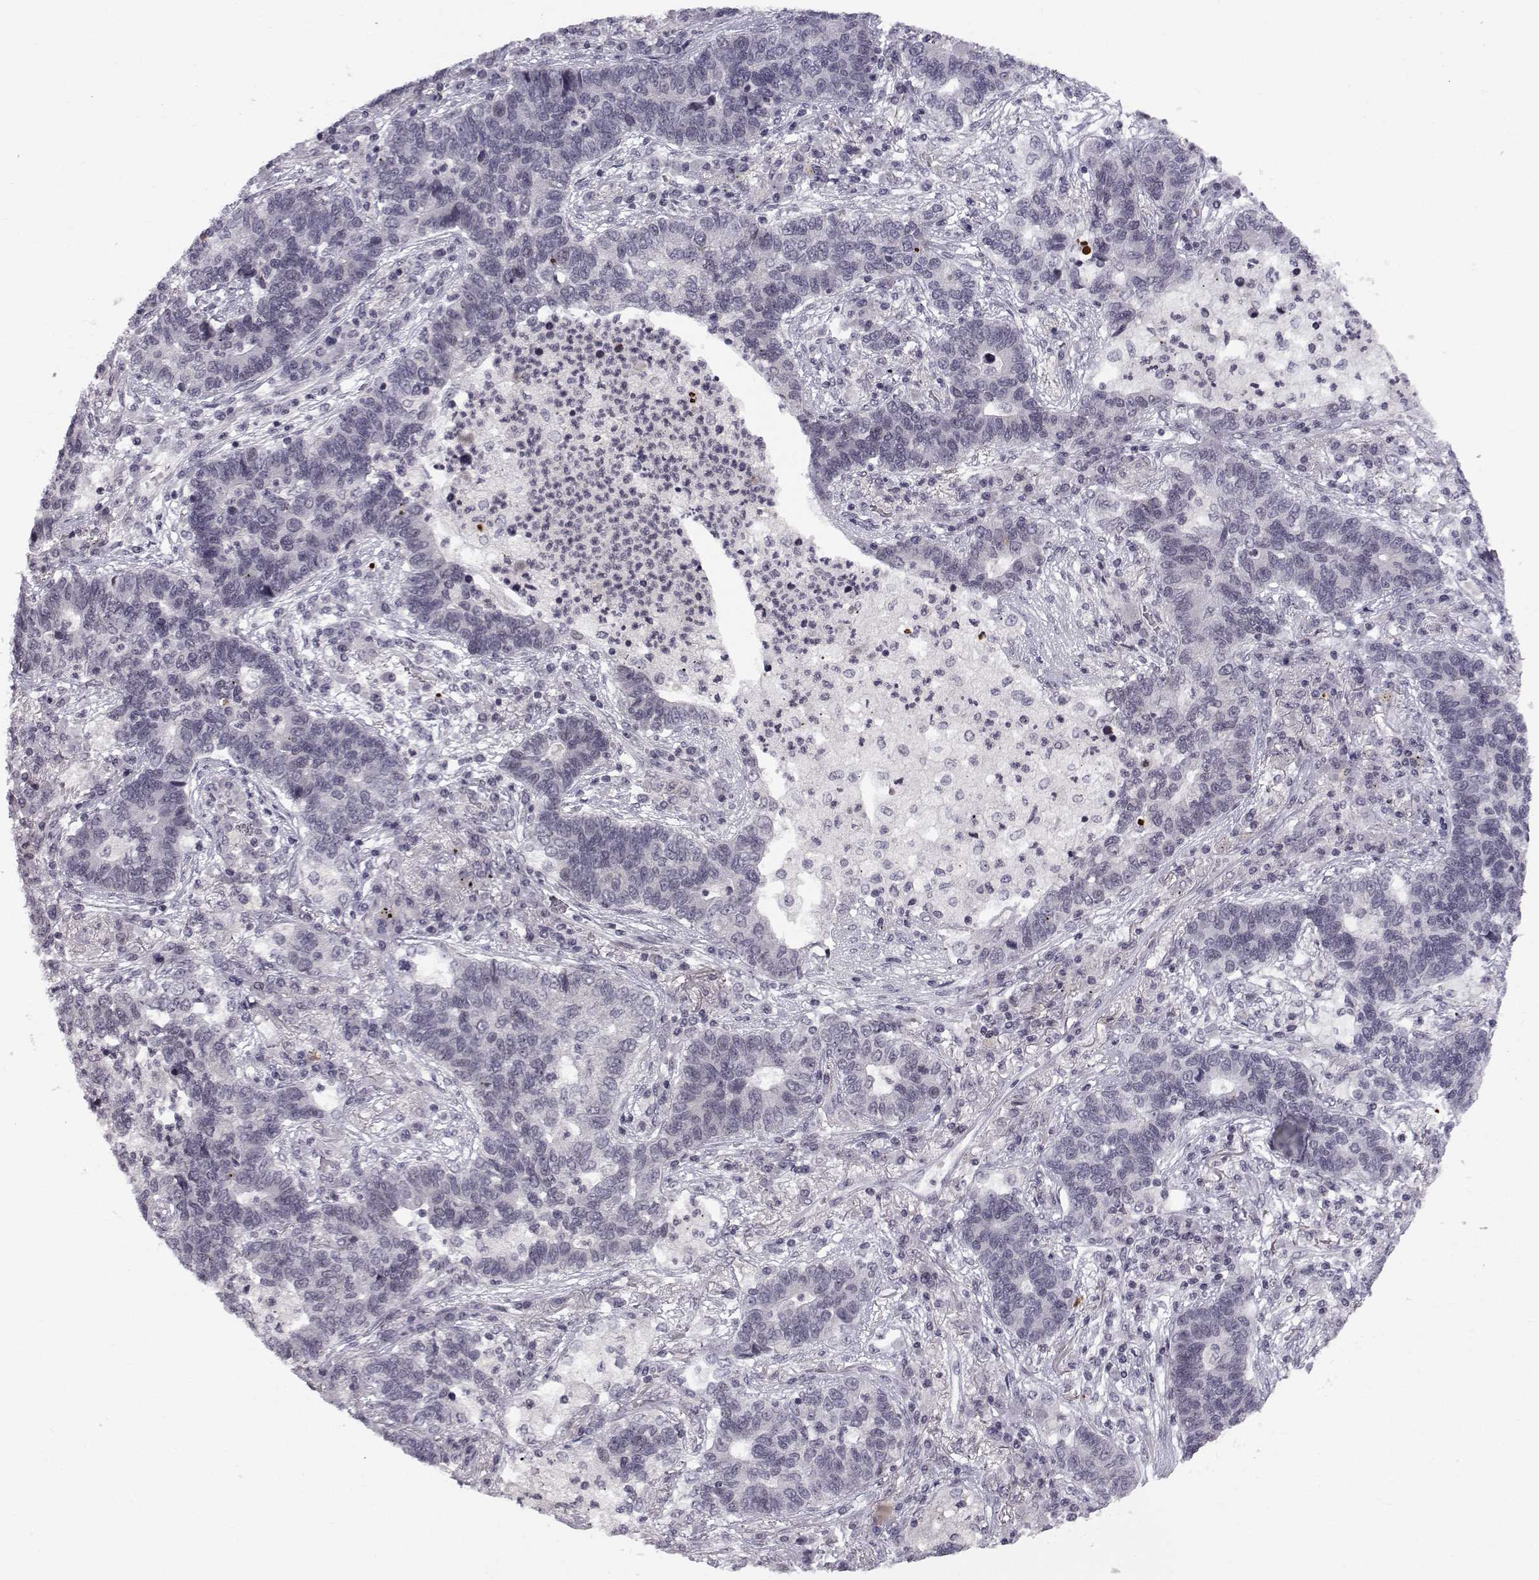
{"staining": {"intensity": "negative", "quantity": "none", "location": "none"}, "tissue": "lung cancer", "cell_type": "Tumor cells", "image_type": "cancer", "snomed": [{"axis": "morphology", "description": "Adenocarcinoma, NOS"}, {"axis": "topography", "description": "Lung"}], "caption": "Human lung cancer (adenocarcinoma) stained for a protein using immunohistochemistry (IHC) displays no expression in tumor cells.", "gene": "MARCHF4", "patient": {"sex": "female", "age": 57}}